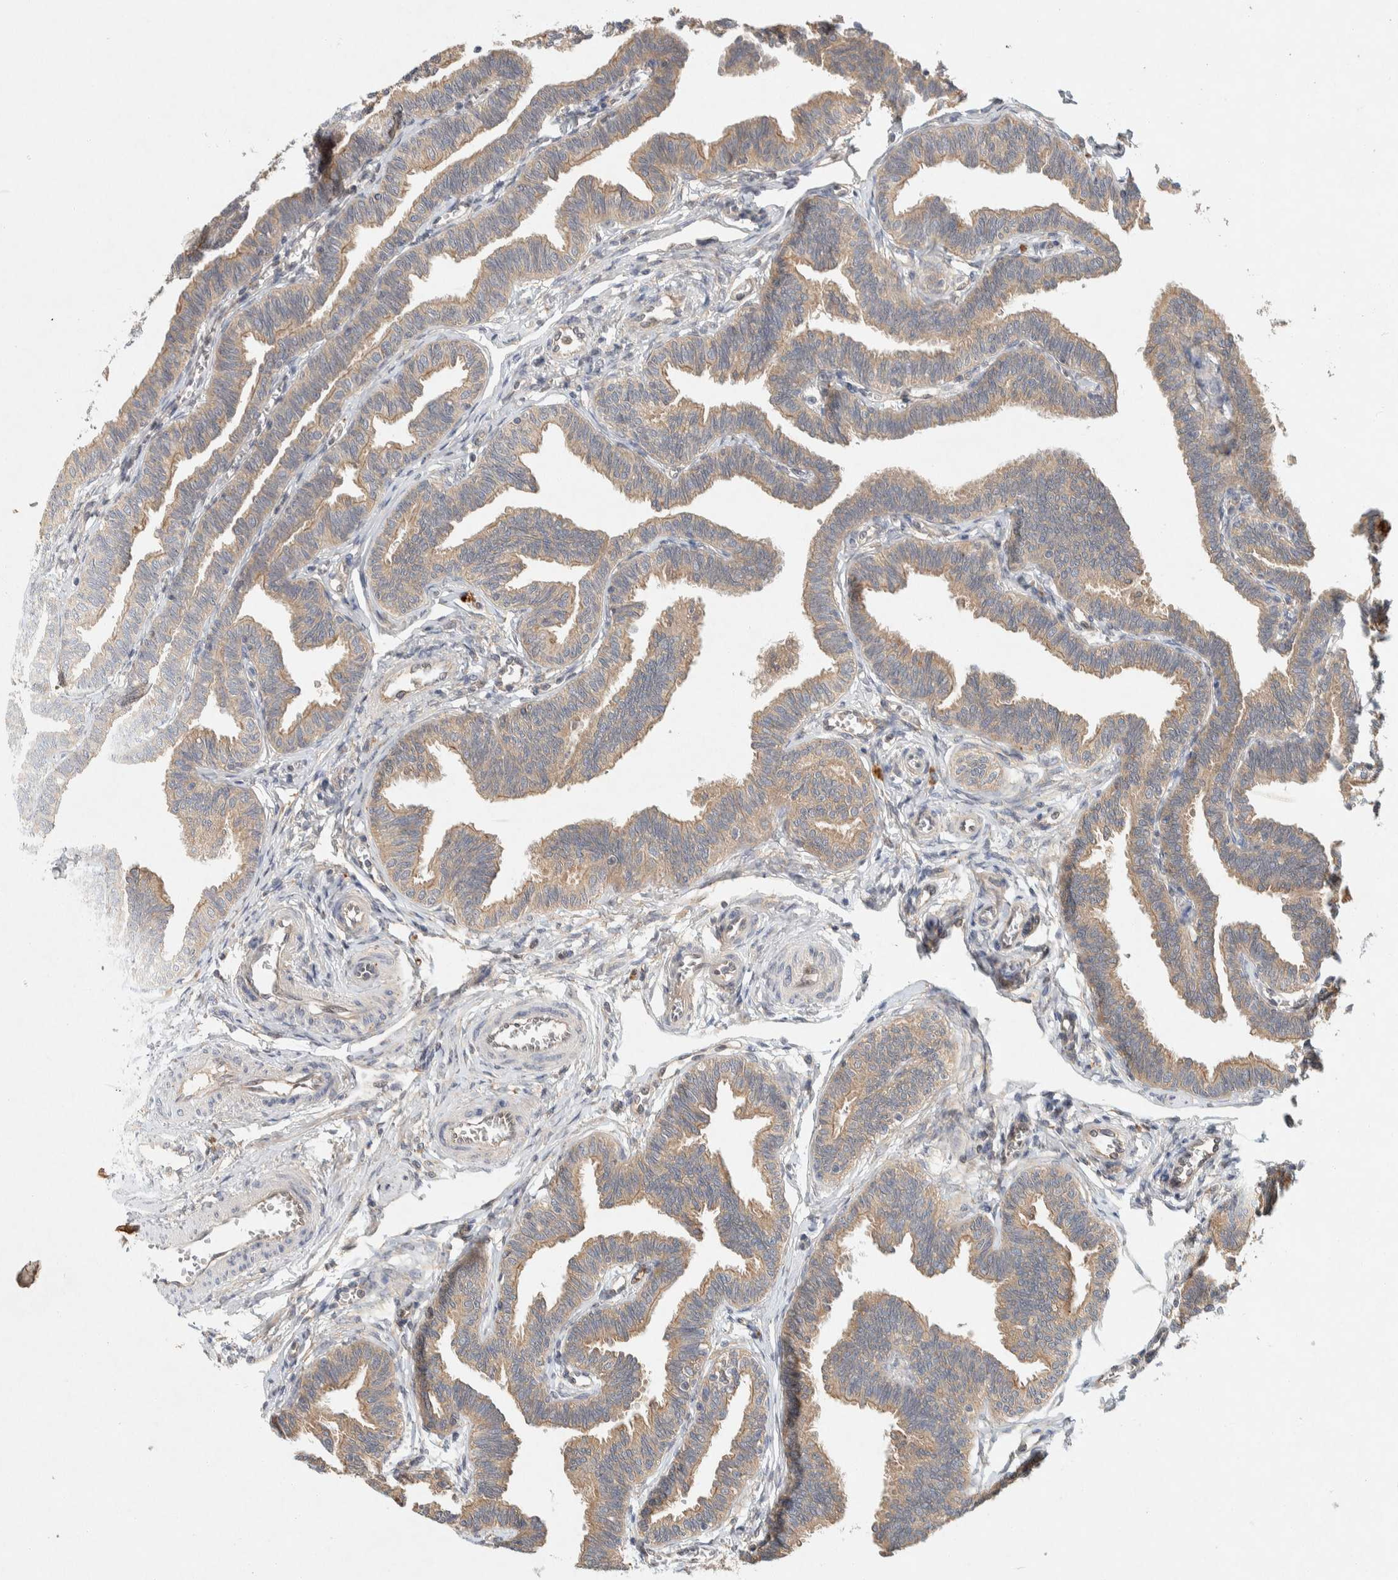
{"staining": {"intensity": "moderate", "quantity": "25%-75%", "location": "cytoplasmic/membranous"}, "tissue": "fallopian tube", "cell_type": "Glandular cells", "image_type": "normal", "snomed": [{"axis": "morphology", "description": "Normal tissue, NOS"}, {"axis": "topography", "description": "Fallopian tube"}, {"axis": "topography", "description": "Ovary"}], "caption": "Brown immunohistochemical staining in normal human fallopian tube shows moderate cytoplasmic/membranous staining in approximately 25%-75% of glandular cells.", "gene": "PXK", "patient": {"sex": "female", "age": 23}}